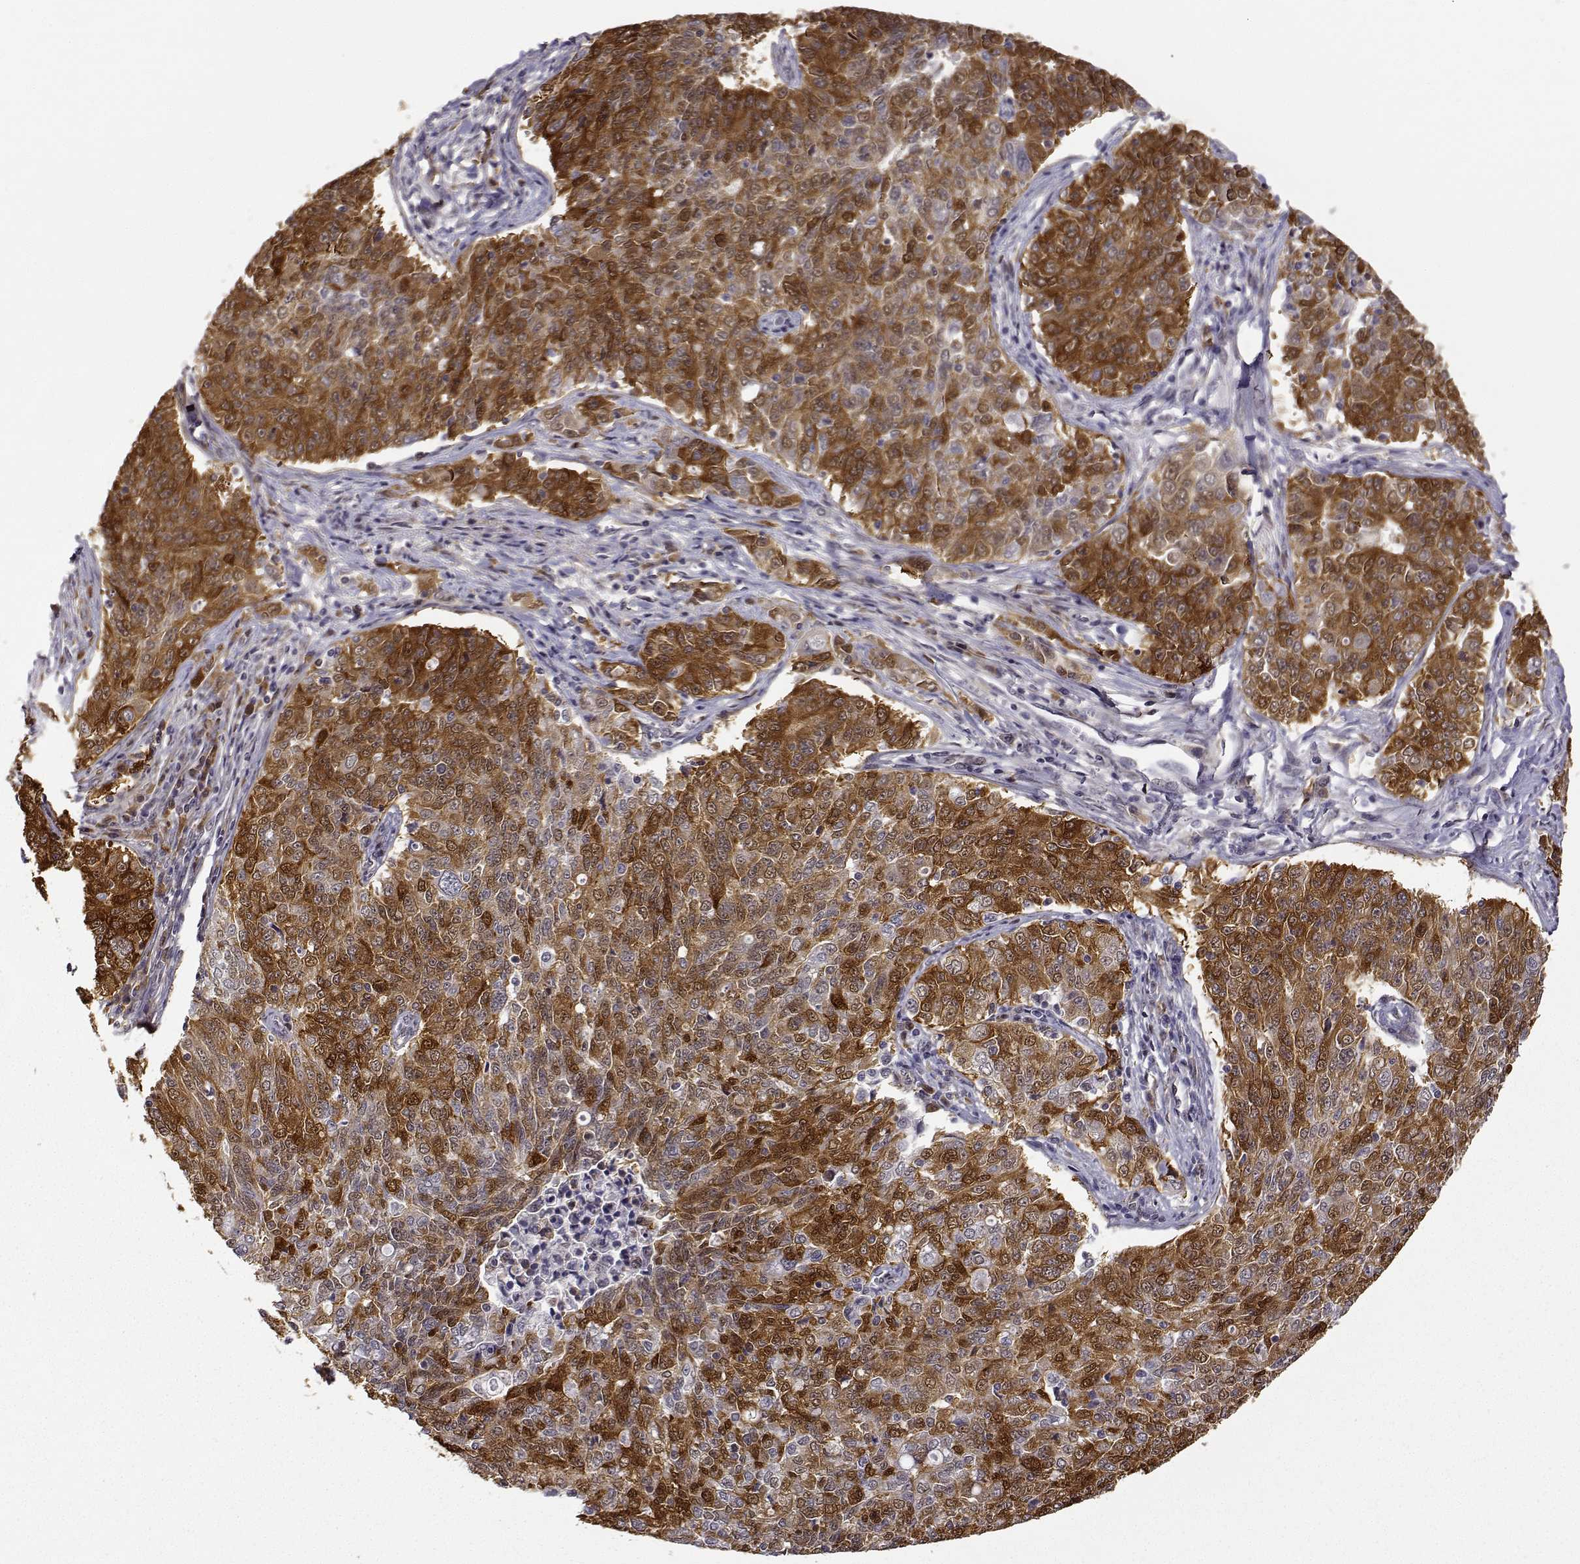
{"staining": {"intensity": "strong", "quantity": ">75%", "location": "cytoplasmic/membranous,nuclear"}, "tissue": "endometrial cancer", "cell_type": "Tumor cells", "image_type": "cancer", "snomed": [{"axis": "morphology", "description": "Adenocarcinoma, NOS"}, {"axis": "topography", "description": "Endometrium"}], "caption": "A brown stain shows strong cytoplasmic/membranous and nuclear expression of a protein in endometrial cancer tumor cells. (DAB IHC with brightfield microscopy, high magnification).", "gene": "PHGDH", "patient": {"sex": "female", "age": 43}}